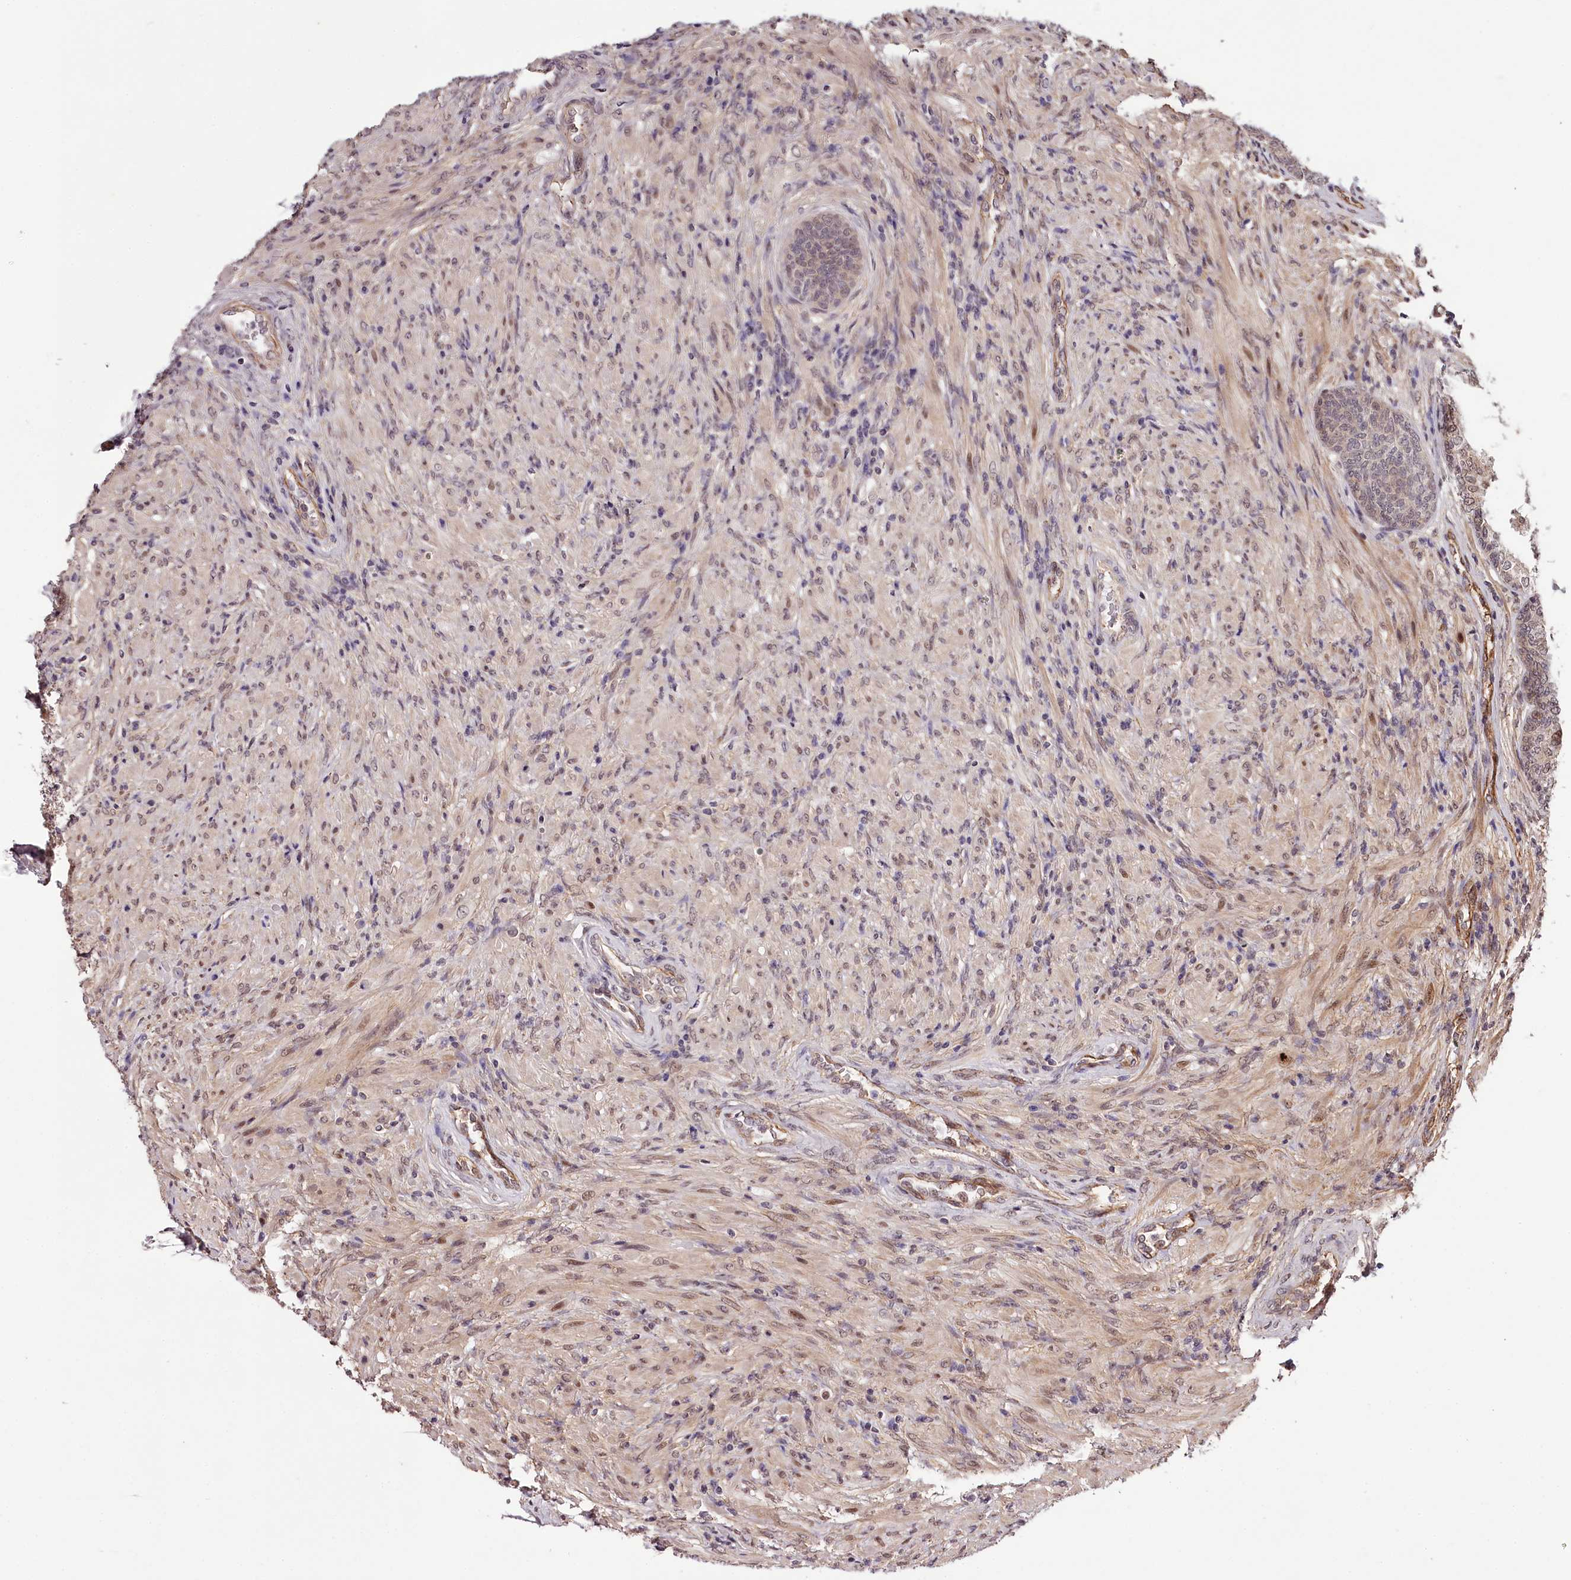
{"staining": {"intensity": "moderate", "quantity": "25%-75%", "location": "cytoplasmic/membranous,nuclear"}, "tissue": "prostate", "cell_type": "Glandular cells", "image_type": "normal", "snomed": [{"axis": "morphology", "description": "Normal tissue, NOS"}, {"axis": "topography", "description": "Prostate"}], "caption": "Brown immunohistochemical staining in unremarkable human prostate displays moderate cytoplasmic/membranous,nuclear expression in approximately 25%-75% of glandular cells. Using DAB (brown) and hematoxylin (blue) stains, captured at high magnification using brightfield microscopy.", "gene": "TTC33", "patient": {"sex": "male", "age": 76}}